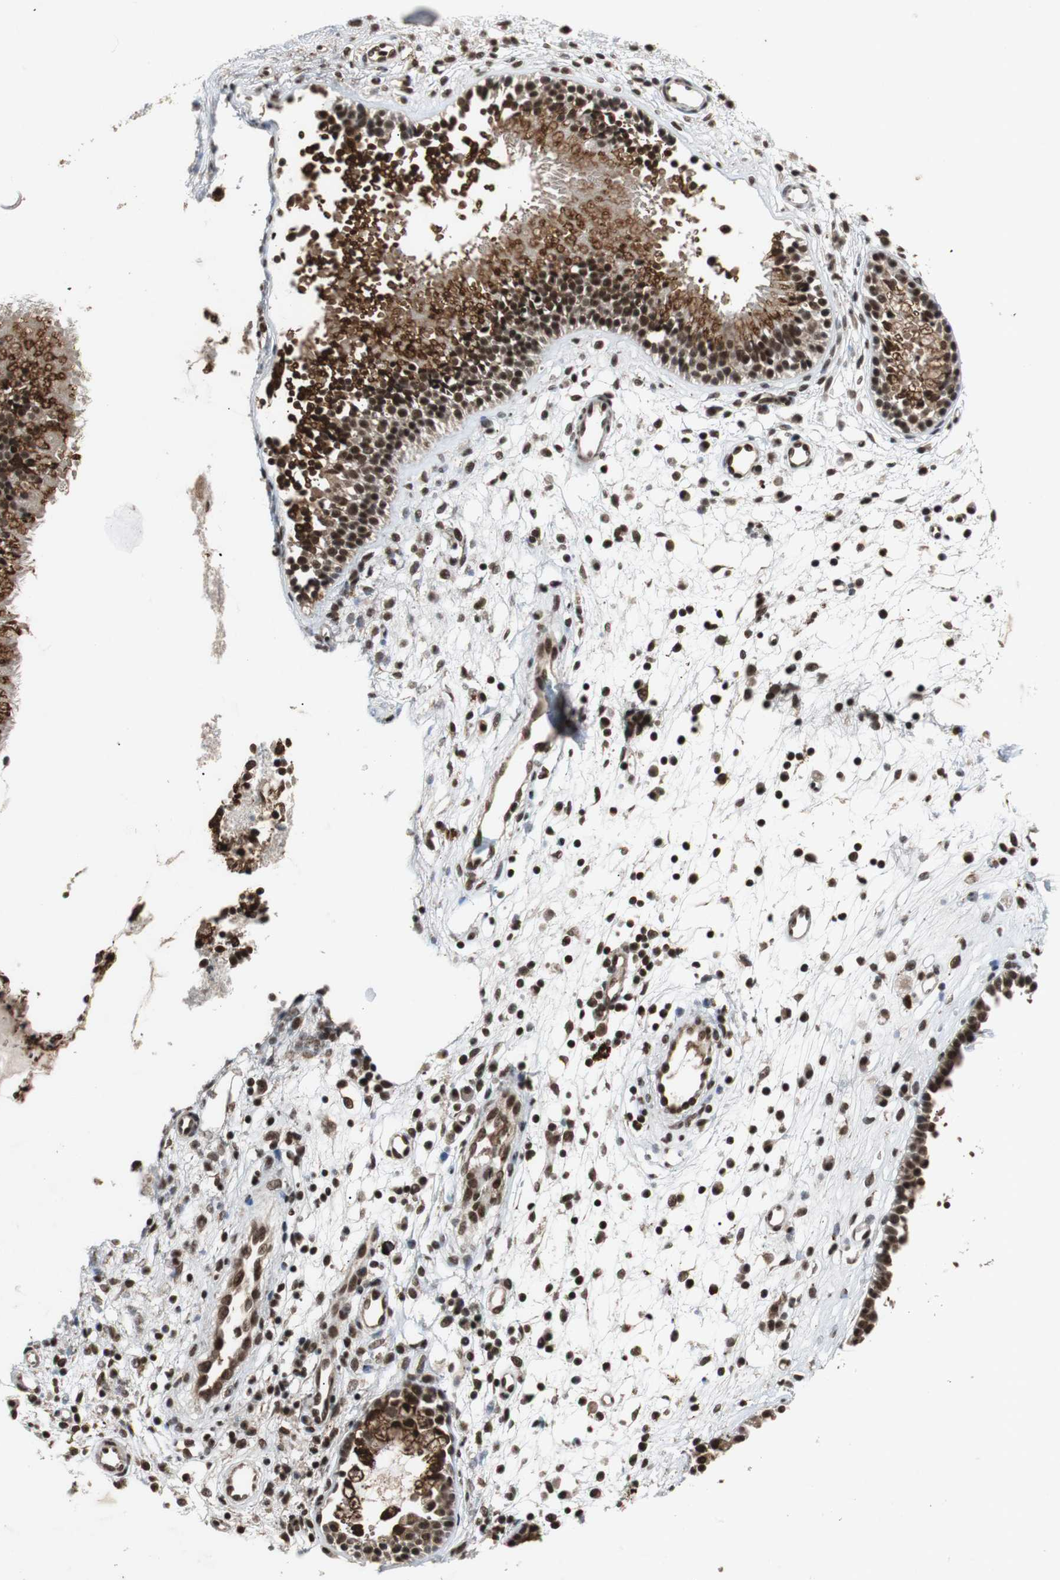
{"staining": {"intensity": "strong", "quantity": ">75%", "location": "cytoplasmic/membranous,nuclear"}, "tissue": "nasopharynx", "cell_type": "Respiratory epithelial cells", "image_type": "normal", "snomed": [{"axis": "morphology", "description": "Normal tissue, NOS"}, {"axis": "topography", "description": "Nasopharynx"}], "caption": "The micrograph shows a brown stain indicating the presence of a protein in the cytoplasmic/membranous,nuclear of respiratory epithelial cells in nasopharynx. The protein of interest is stained brown, and the nuclei are stained in blue (DAB IHC with brightfield microscopy, high magnification).", "gene": "TAF5", "patient": {"sex": "male", "age": 21}}